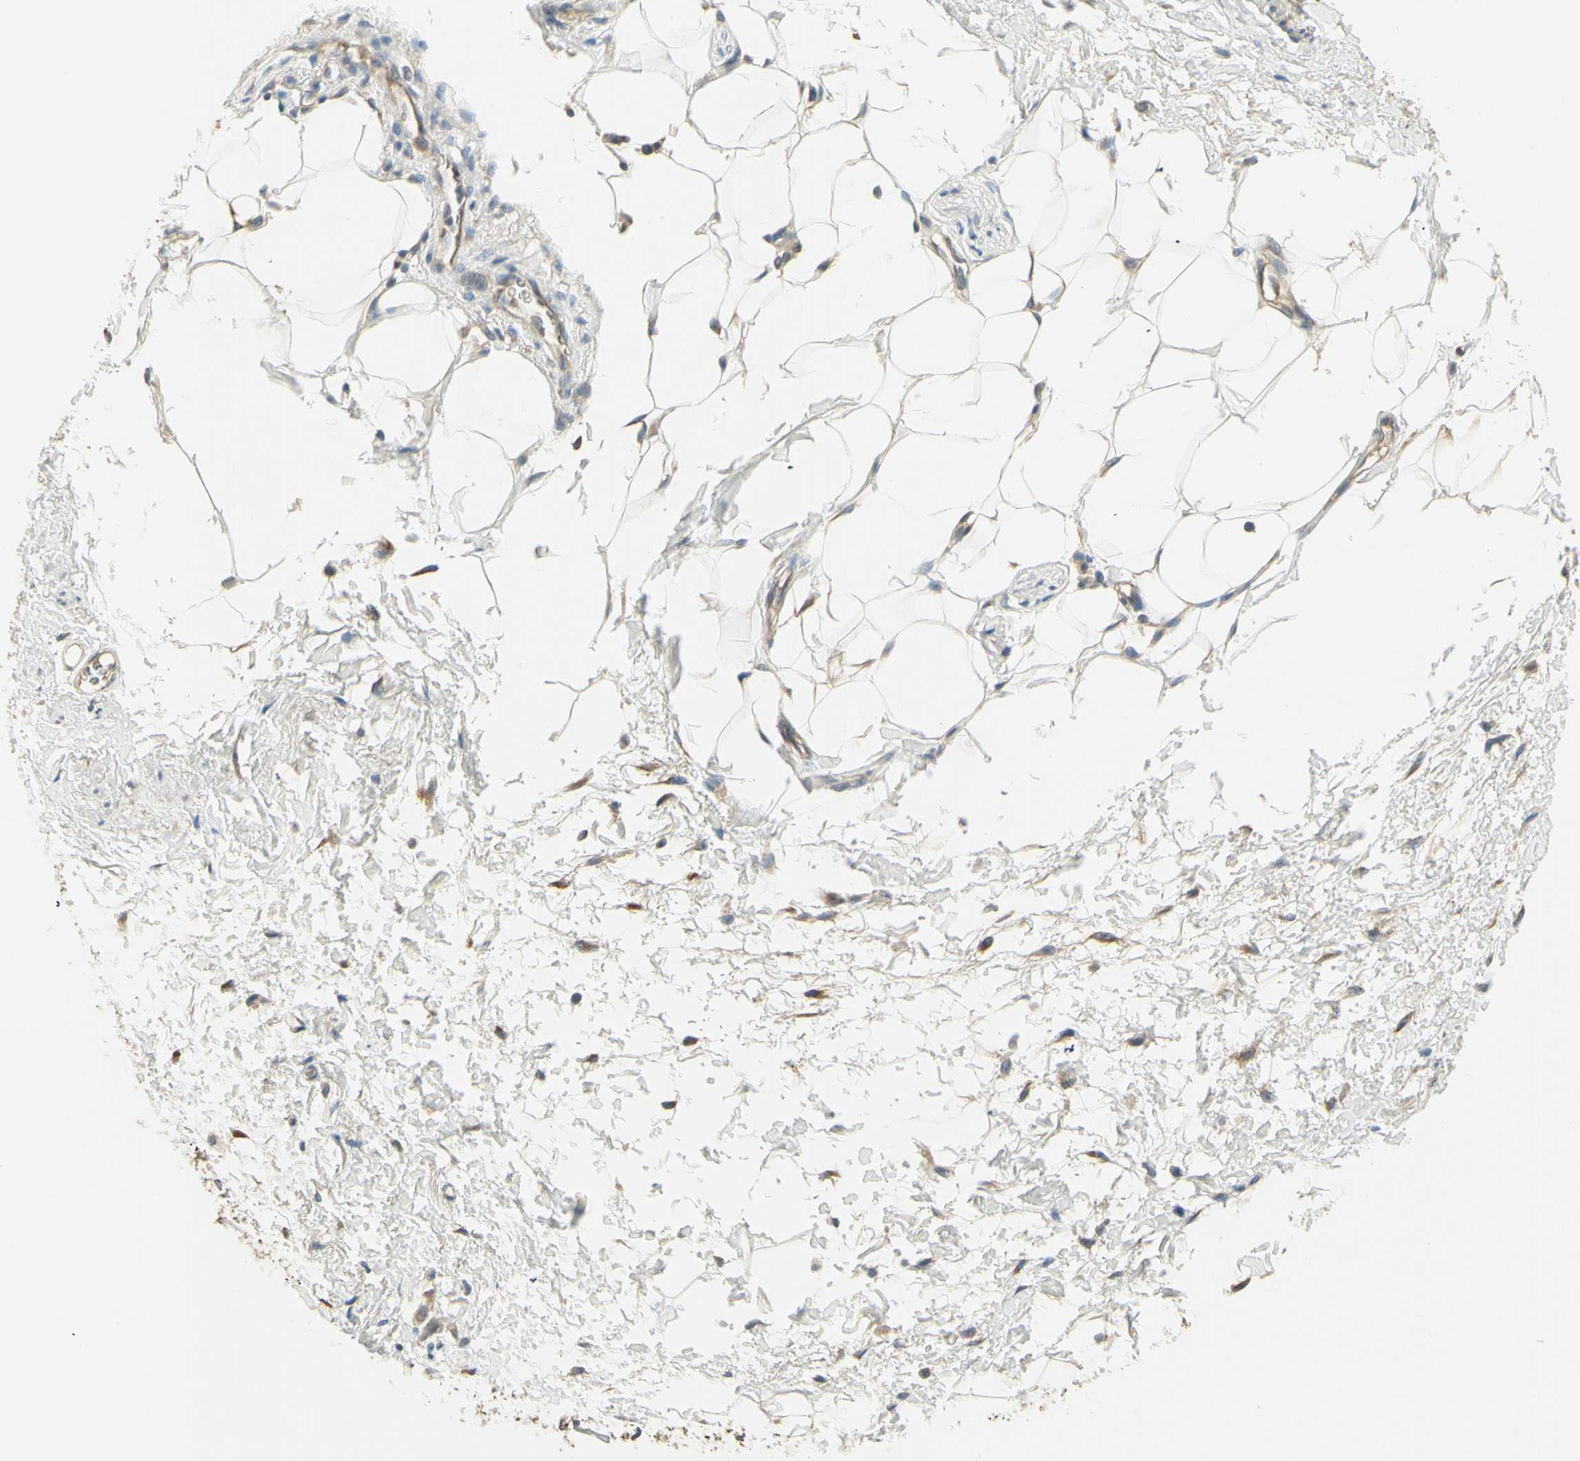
{"staining": {"intensity": "weak", "quantity": ">75%", "location": "cytoplasmic/membranous"}, "tissue": "adipose tissue", "cell_type": "Adipocytes", "image_type": "normal", "snomed": [{"axis": "morphology", "description": "Normal tissue, NOS"}, {"axis": "topography", "description": "Soft tissue"}, {"axis": "topography", "description": "Peripheral nerve tissue"}], "caption": "Protein expression analysis of unremarkable adipose tissue exhibits weak cytoplasmic/membranous positivity in about >75% of adipocytes. The staining was performed using DAB, with brown indicating positive protein expression. Nuclei are stained blue with hematoxylin.", "gene": "IGDCC4", "patient": {"sex": "female", "age": 71}}